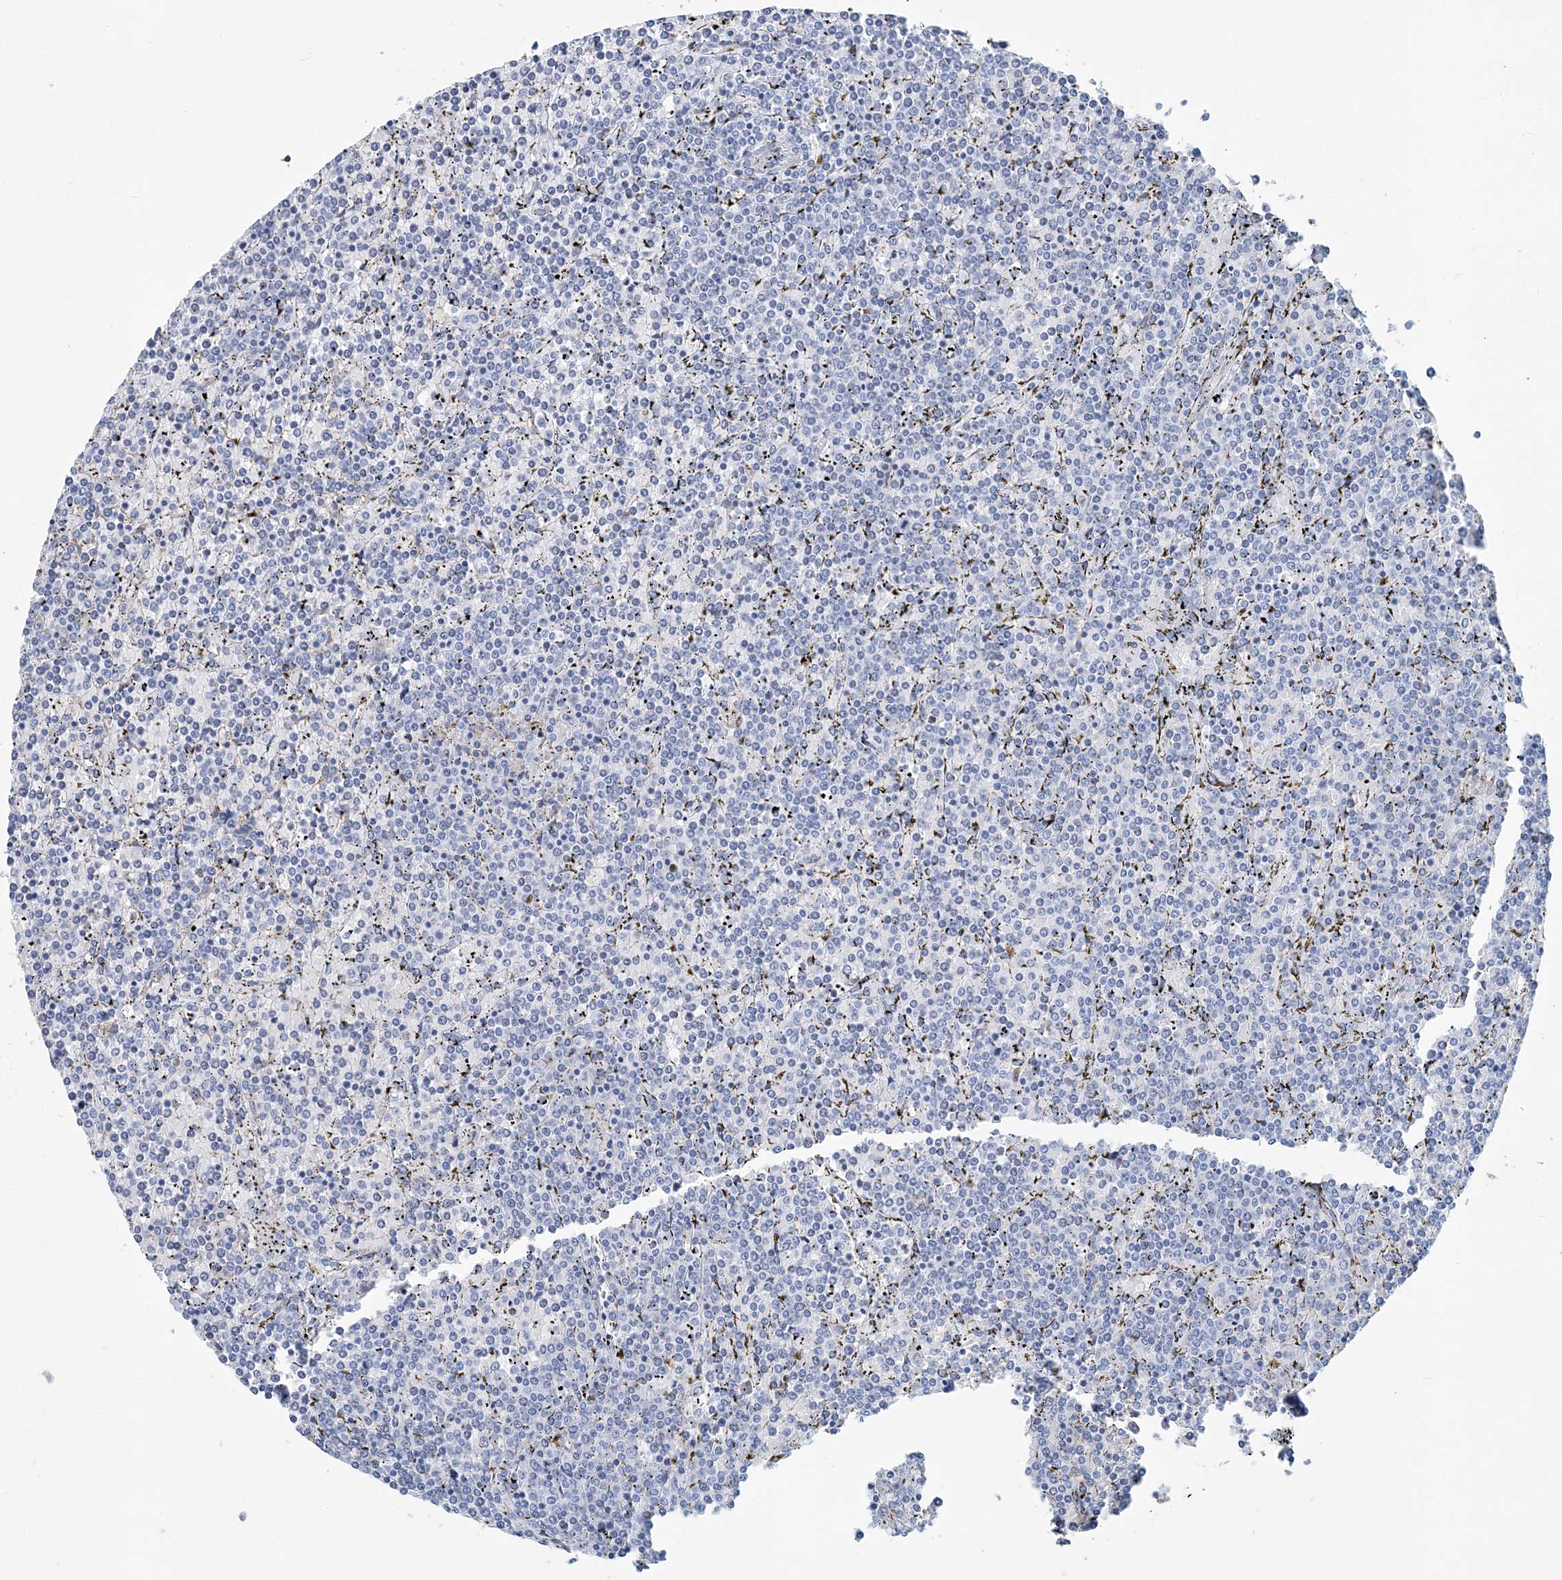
{"staining": {"intensity": "negative", "quantity": "none", "location": "none"}, "tissue": "lymphoma", "cell_type": "Tumor cells", "image_type": "cancer", "snomed": [{"axis": "morphology", "description": "Malignant lymphoma, non-Hodgkin's type, Low grade"}, {"axis": "topography", "description": "Spleen"}], "caption": "Protein analysis of lymphoma shows no significant expression in tumor cells.", "gene": "NKX6-1", "patient": {"sex": "female", "age": 19}}